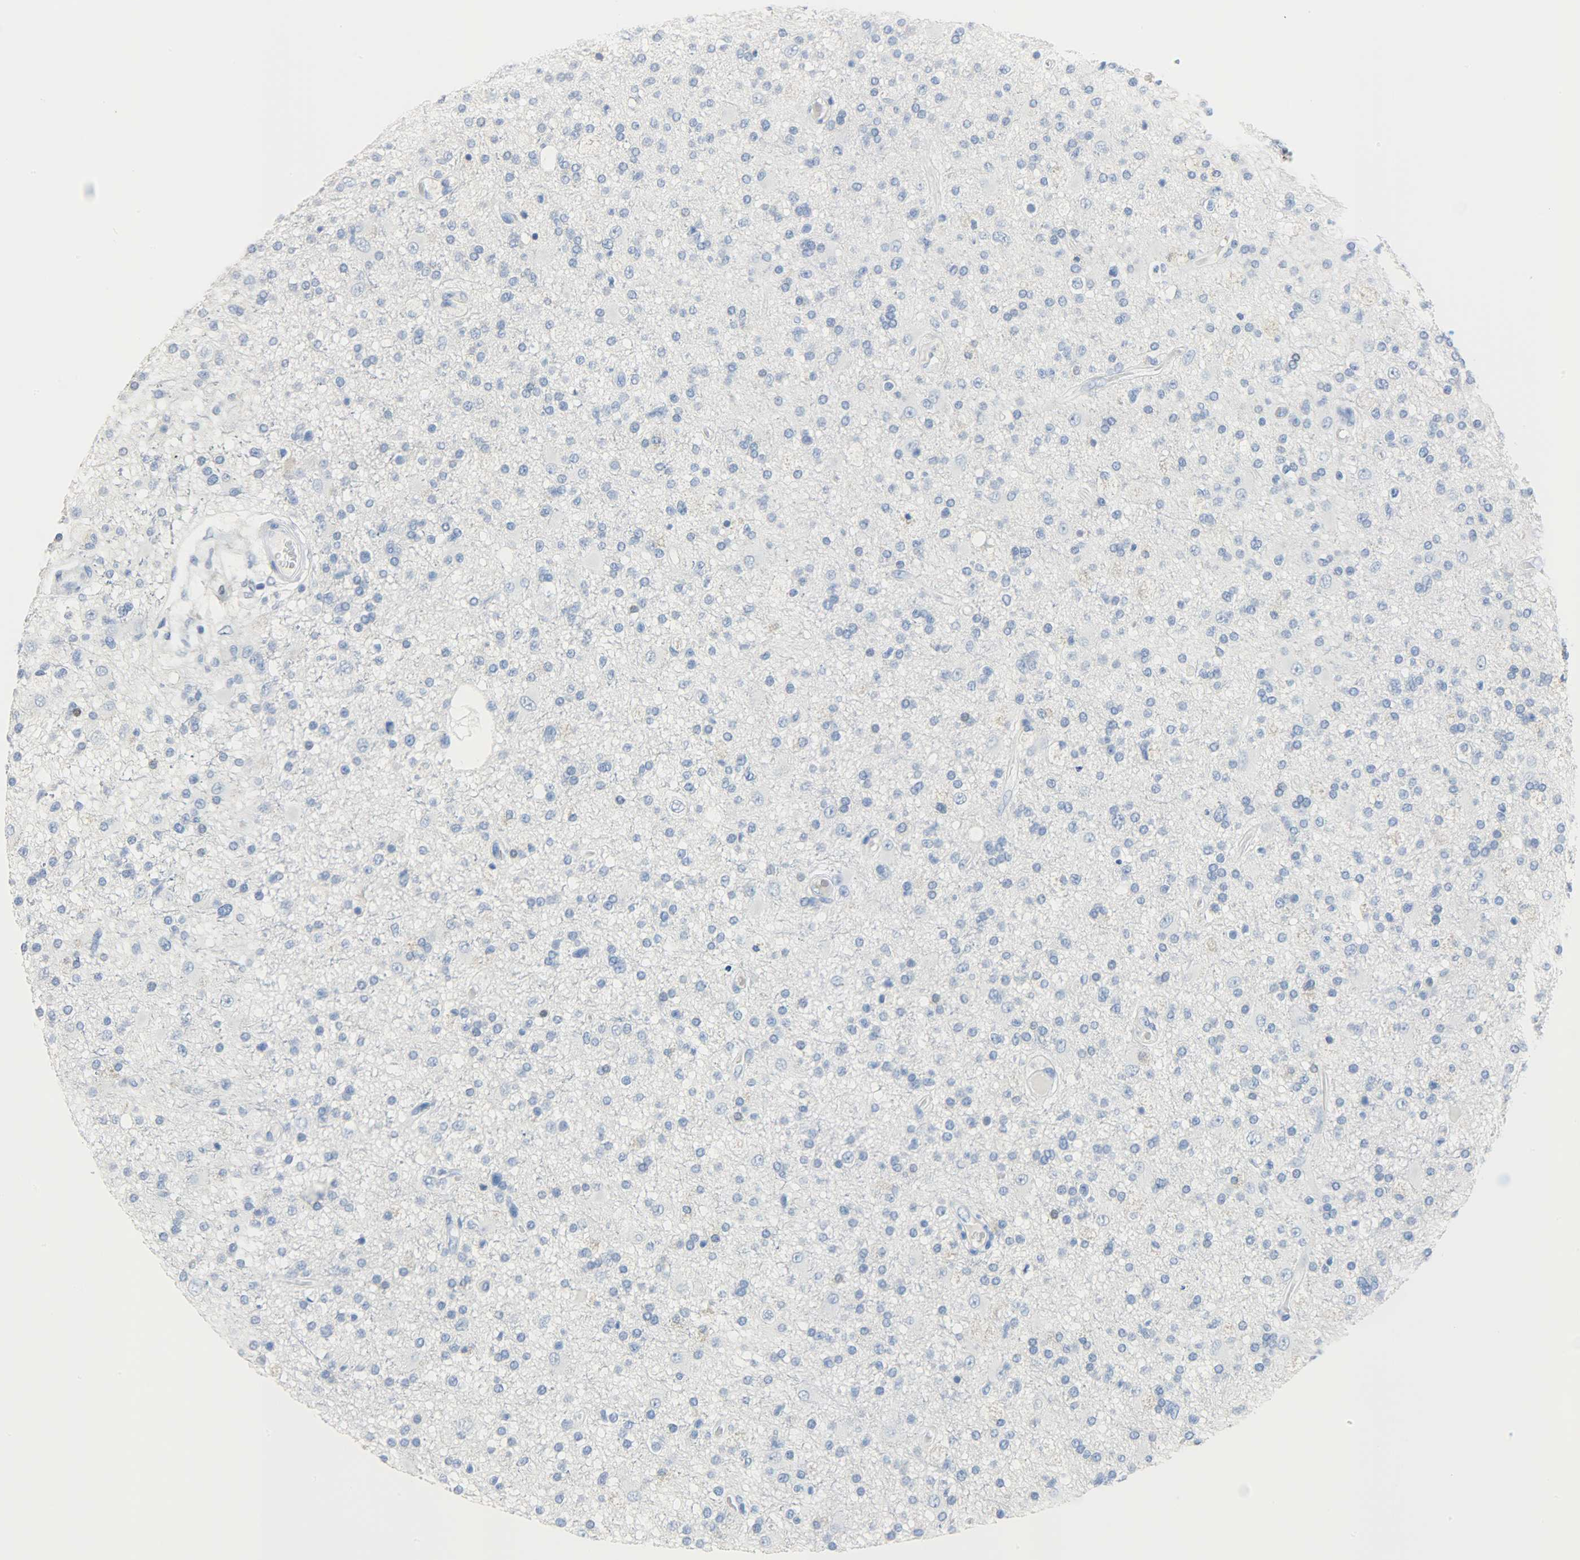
{"staining": {"intensity": "negative", "quantity": "none", "location": "none"}, "tissue": "glioma", "cell_type": "Tumor cells", "image_type": "cancer", "snomed": [{"axis": "morphology", "description": "Glioma, malignant, High grade"}, {"axis": "topography", "description": "Brain"}], "caption": "Immunohistochemistry of malignant glioma (high-grade) shows no positivity in tumor cells.", "gene": "CA3", "patient": {"sex": "male", "age": 33}}